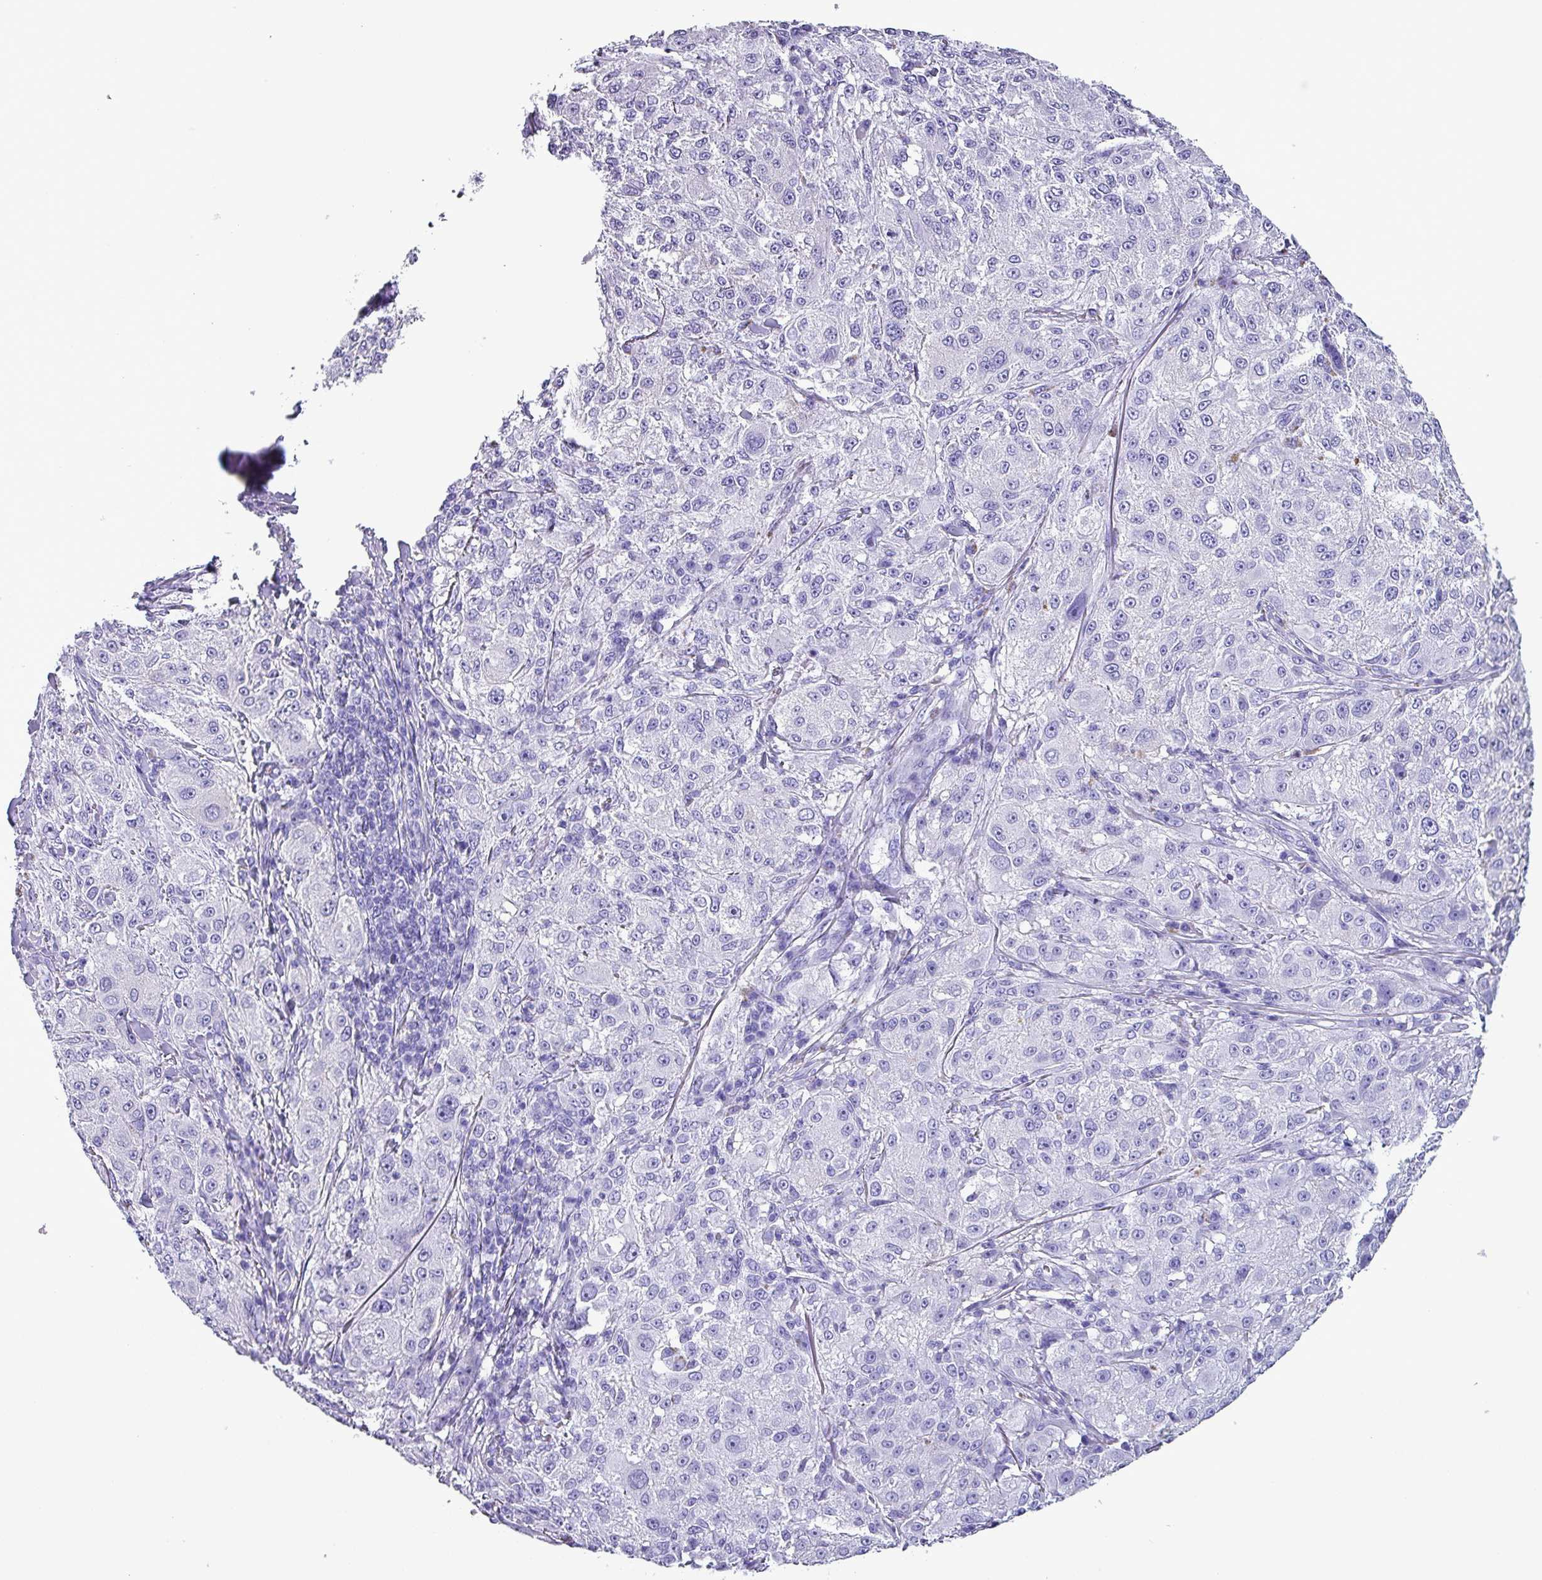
{"staining": {"intensity": "negative", "quantity": "none", "location": "none"}, "tissue": "melanoma", "cell_type": "Tumor cells", "image_type": "cancer", "snomed": [{"axis": "morphology", "description": "Necrosis, NOS"}, {"axis": "morphology", "description": "Malignant melanoma, NOS"}, {"axis": "topography", "description": "Skin"}], "caption": "This is an immunohistochemistry (IHC) image of human melanoma. There is no positivity in tumor cells.", "gene": "KRT6C", "patient": {"sex": "female", "age": 87}}